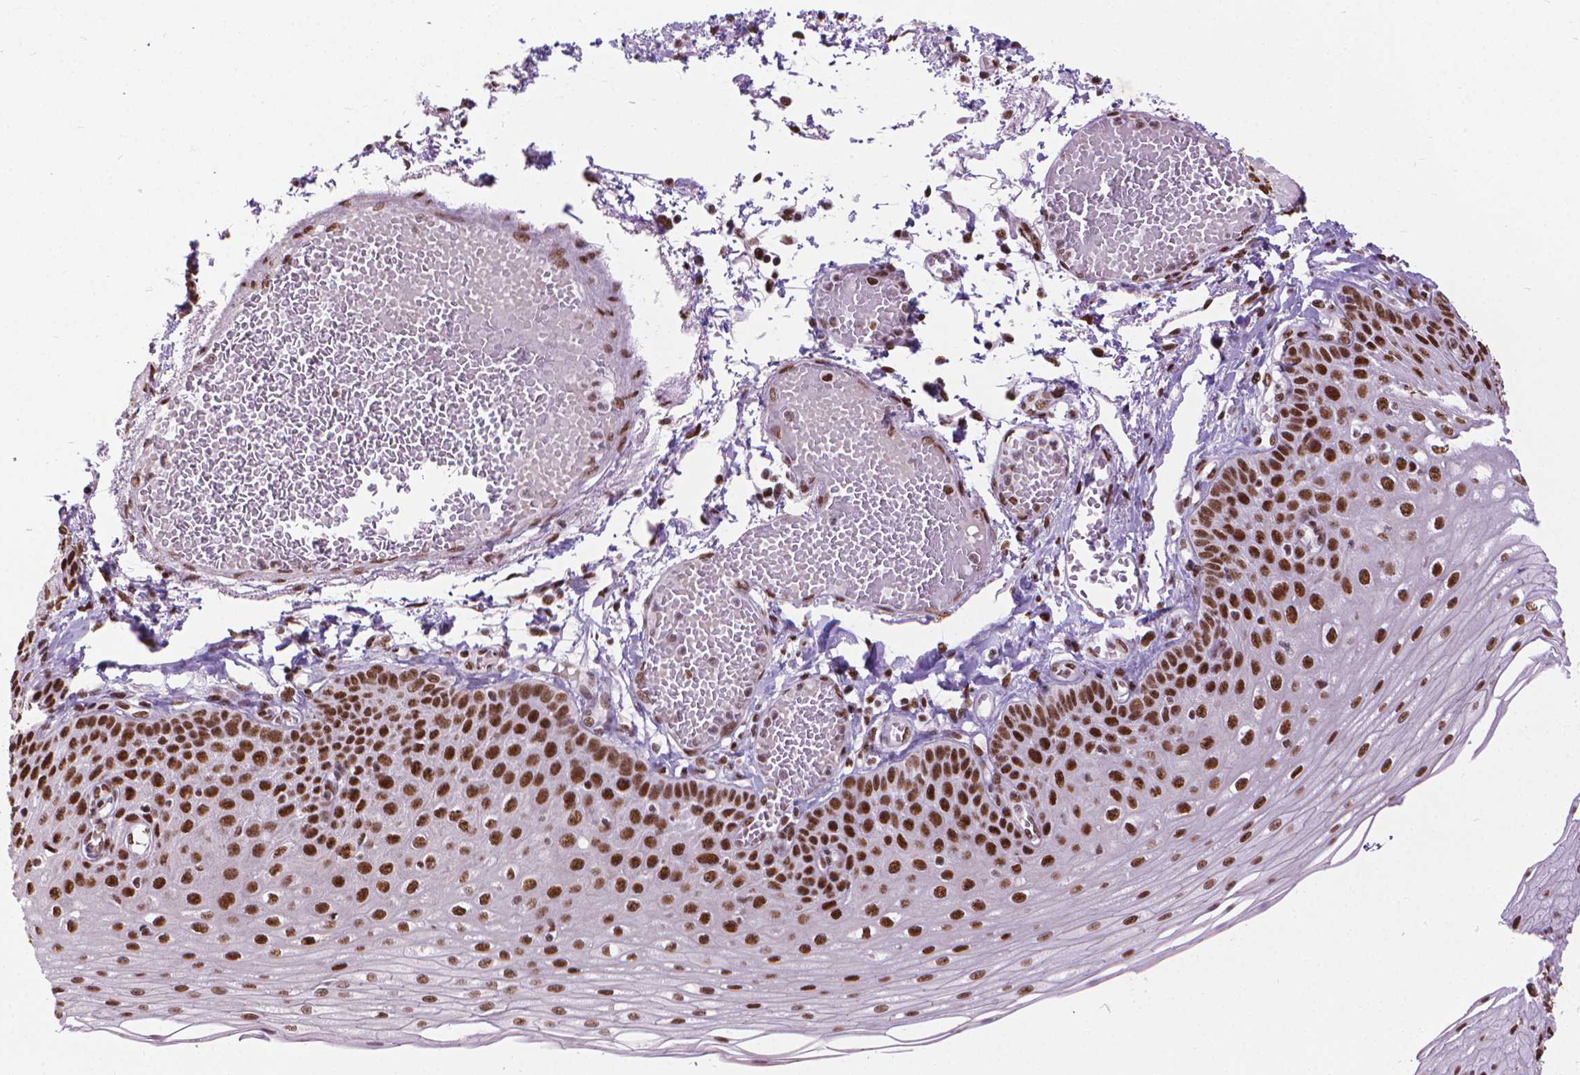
{"staining": {"intensity": "strong", "quantity": ">75%", "location": "nuclear"}, "tissue": "esophagus", "cell_type": "Squamous epithelial cells", "image_type": "normal", "snomed": [{"axis": "morphology", "description": "Normal tissue, NOS"}, {"axis": "morphology", "description": "Adenocarcinoma, NOS"}, {"axis": "topography", "description": "Esophagus"}], "caption": "Protein staining shows strong nuclear staining in approximately >75% of squamous epithelial cells in unremarkable esophagus. (DAB IHC, brown staining for protein, blue staining for nuclei).", "gene": "AKAP8", "patient": {"sex": "male", "age": 81}}